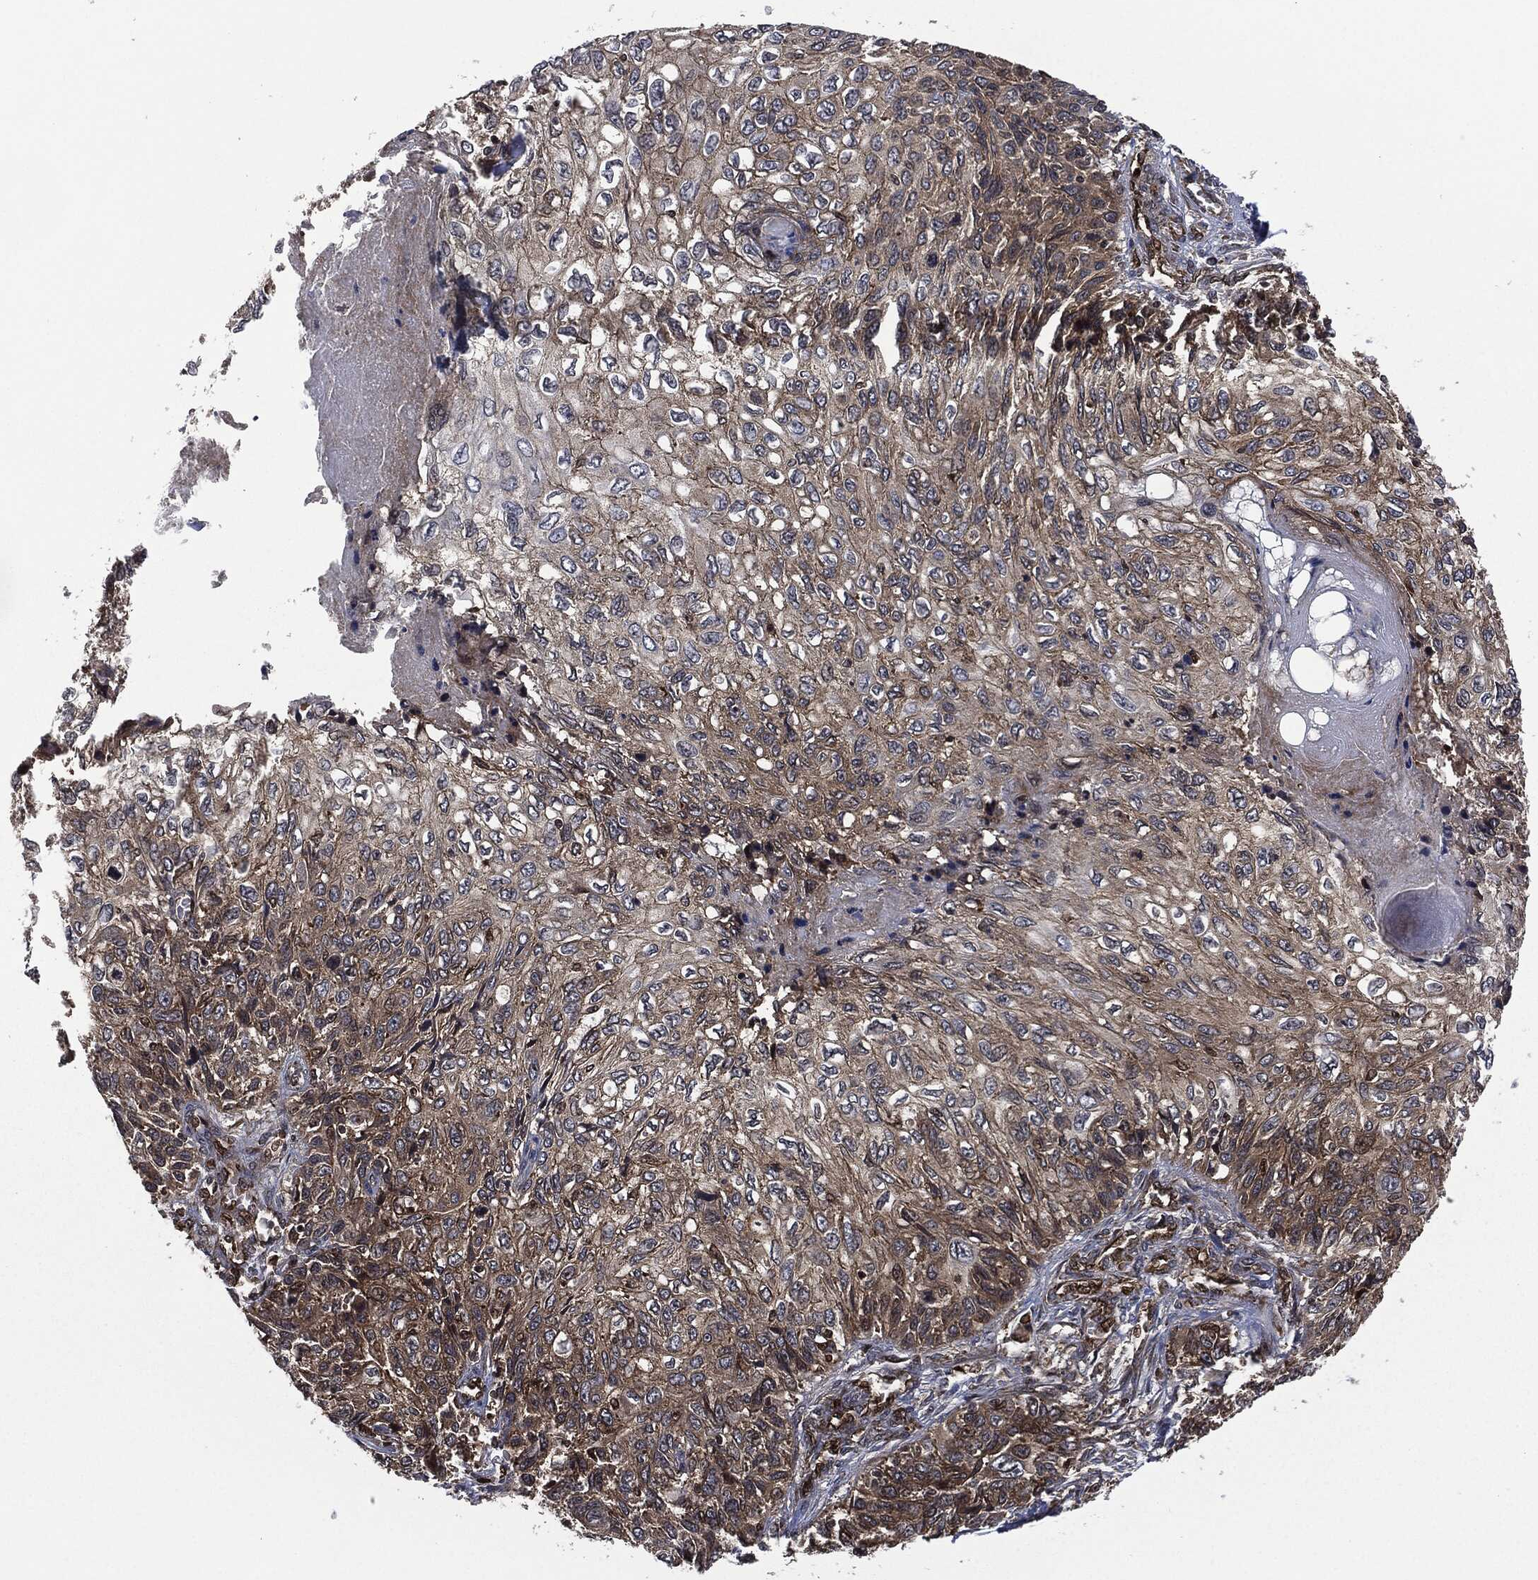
{"staining": {"intensity": "moderate", "quantity": "25%-75%", "location": "cytoplasmic/membranous"}, "tissue": "skin cancer", "cell_type": "Tumor cells", "image_type": "cancer", "snomed": [{"axis": "morphology", "description": "Squamous cell carcinoma, NOS"}, {"axis": "topography", "description": "Skin"}], "caption": "Skin squamous cell carcinoma was stained to show a protein in brown. There is medium levels of moderate cytoplasmic/membranous expression in approximately 25%-75% of tumor cells.", "gene": "HRAS", "patient": {"sex": "male", "age": 92}}